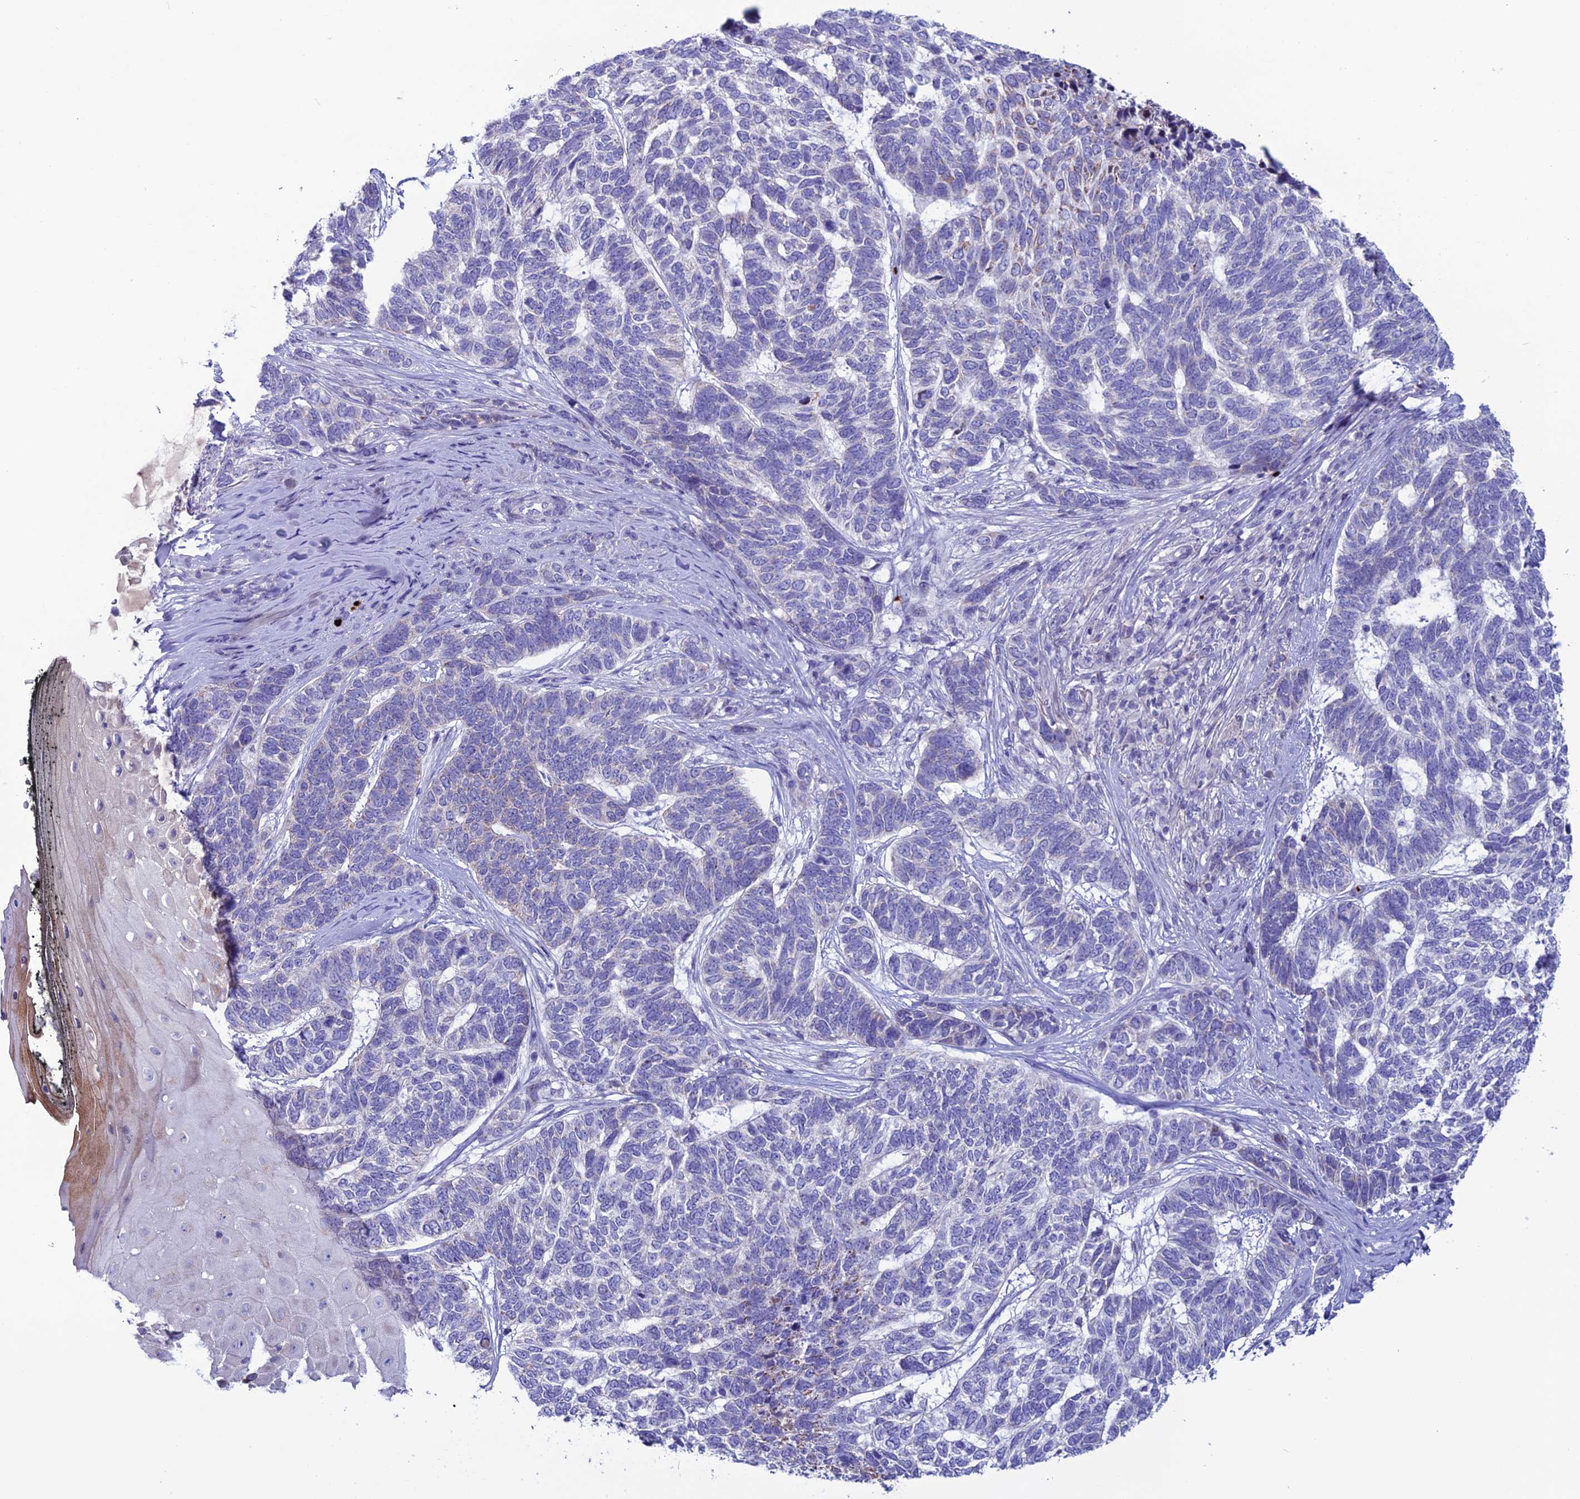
{"staining": {"intensity": "negative", "quantity": "none", "location": "none"}, "tissue": "skin cancer", "cell_type": "Tumor cells", "image_type": "cancer", "snomed": [{"axis": "morphology", "description": "Basal cell carcinoma"}, {"axis": "topography", "description": "Skin"}], "caption": "Immunohistochemistry of skin basal cell carcinoma shows no expression in tumor cells. (DAB IHC with hematoxylin counter stain).", "gene": "C21orf140", "patient": {"sex": "female", "age": 65}}